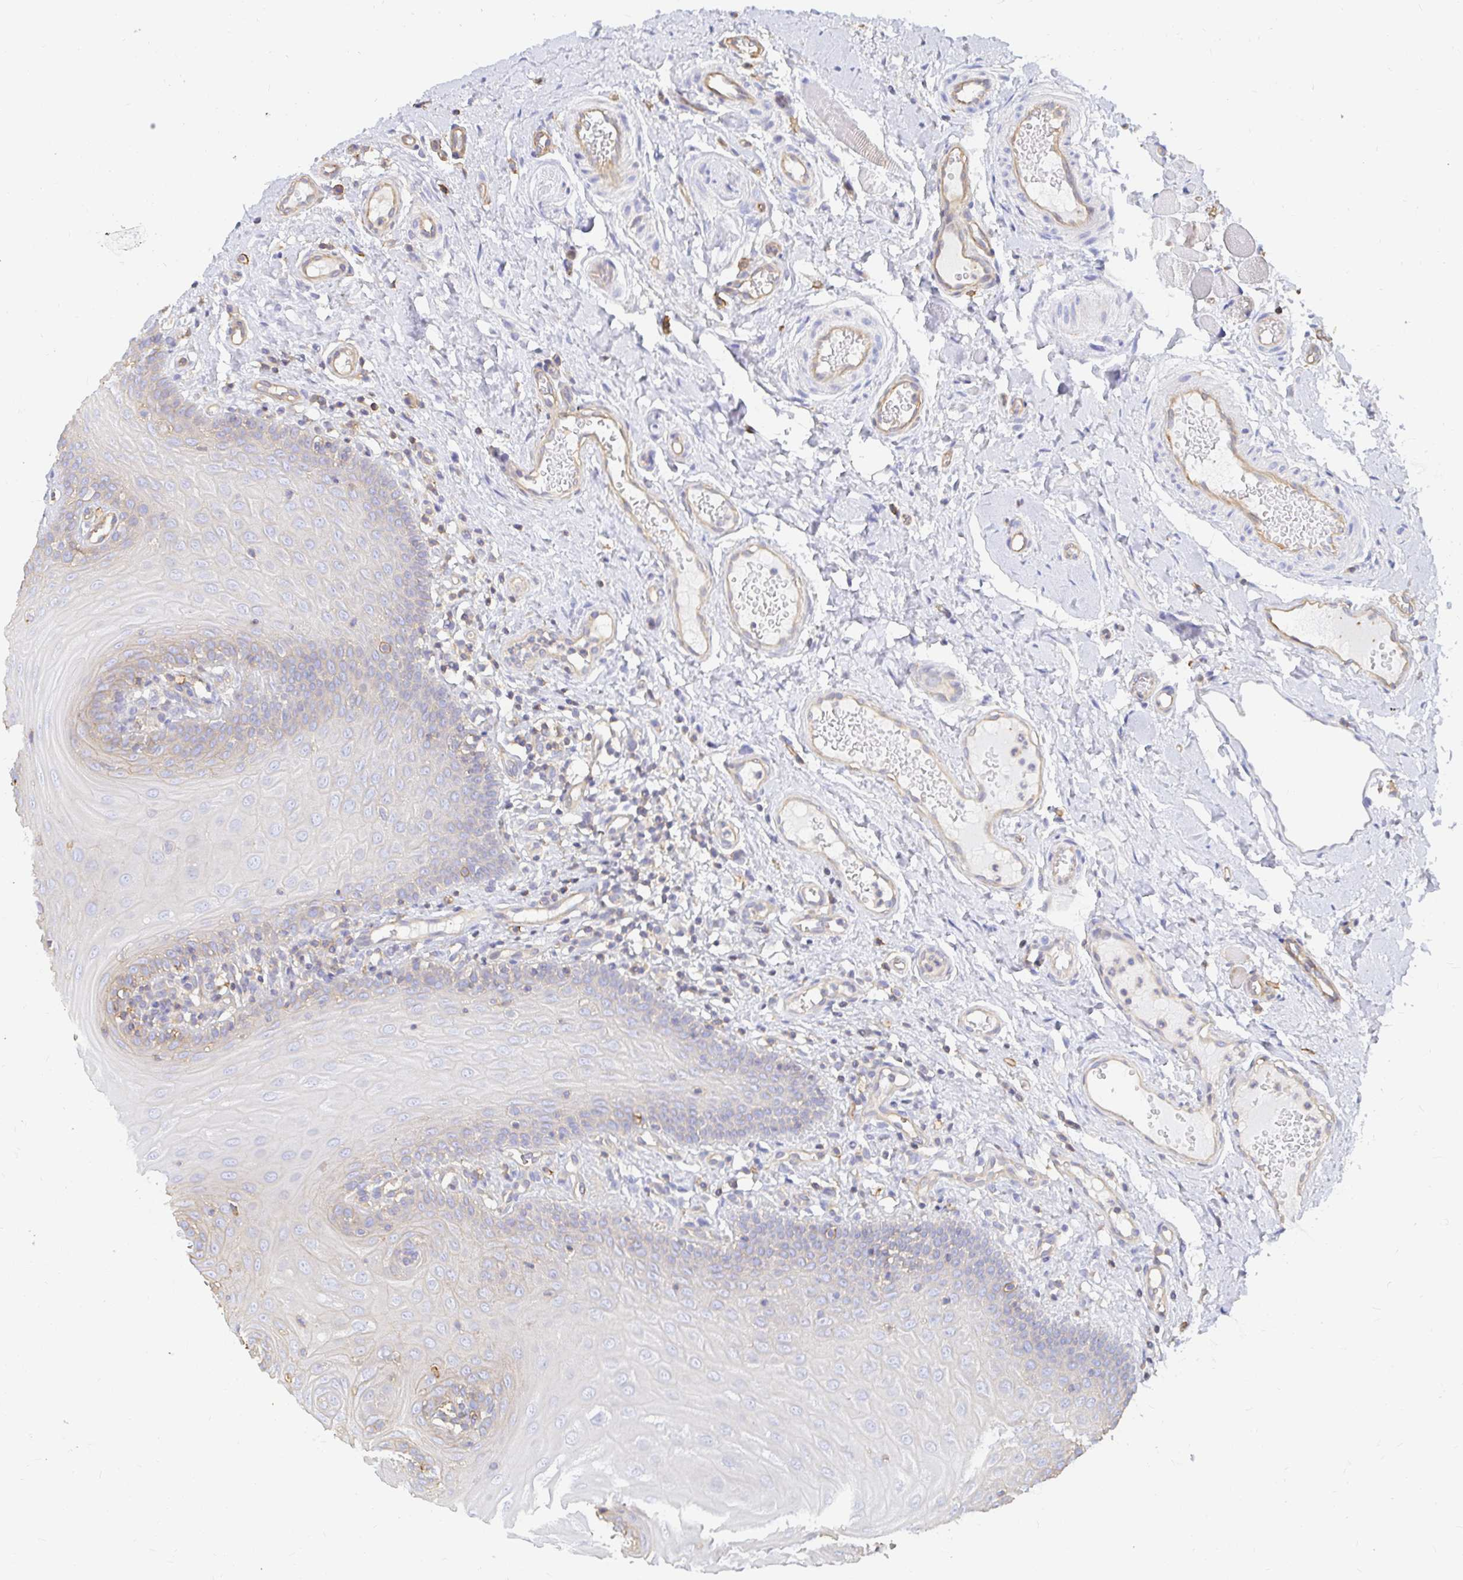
{"staining": {"intensity": "weak", "quantity": "<25%", "location": "cytoplasmic/membranous"}, "tissue": "oral mucosa", "cell_type": "Squamous epithelial cells", "image_type": "normal", "snomed": [{"axis": "morphology", "description": "Normal tissue, NOS"}, {"axis": "topography", "description": "Oral tissue"}, {"axis": "topography", "description": "Tounge, NOS"}], "caption": "This is a photomicrograph of immunohistochemistry (IHC) staining of benign oral mucosa, which shows no positivity in squamous epithelial cells.", "gene": "TSPAN19", "patient": {"sex": "female", "age": 58}}